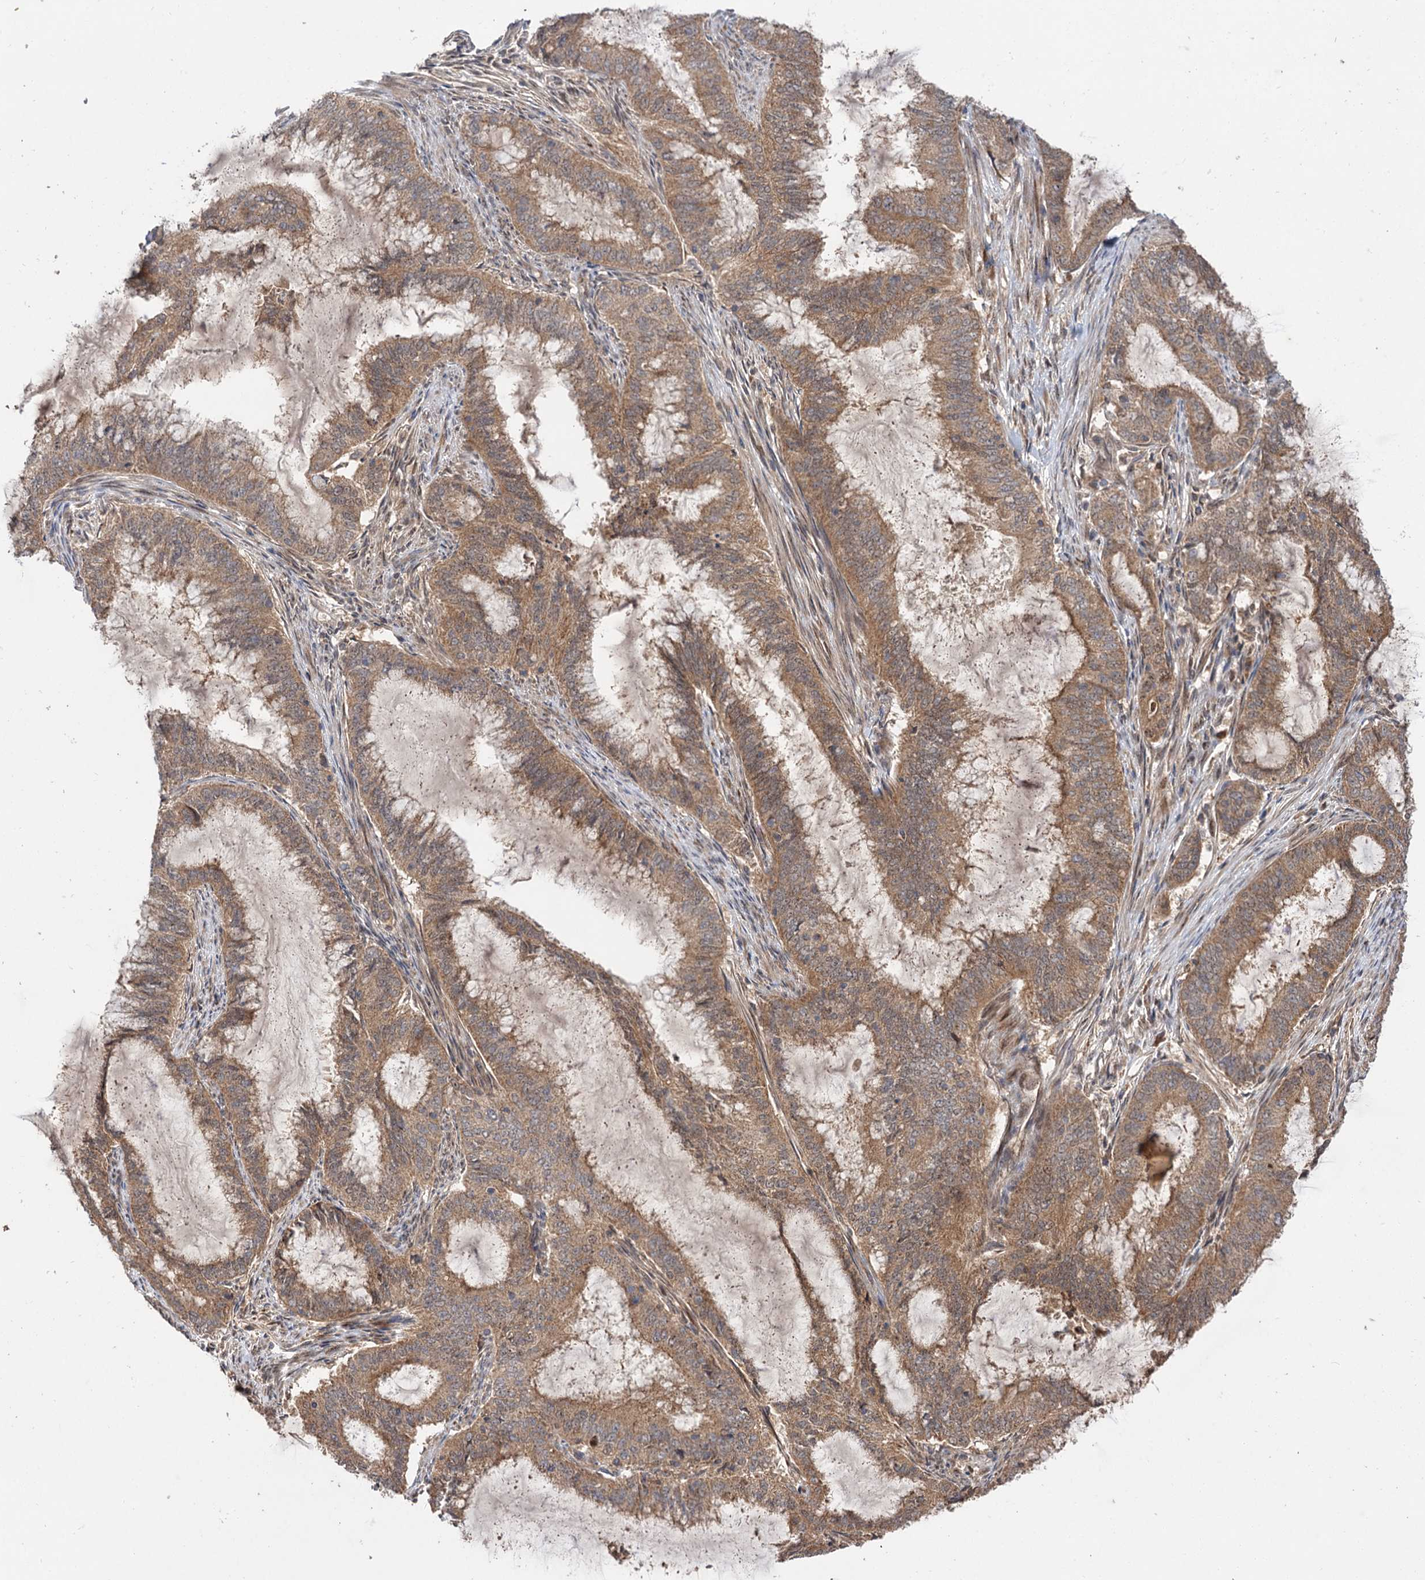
{"staining": {"intensity": "moderate", "quantity": ">75%", "location": "cytoplasmic/membranous"}, "tissue": "endometrial cancer", "cell_type": "Tumor cells", "image_type": "cancer", "snomed": [{"axis": "morphology", "description": "Adenocarcinoma, NOS"}, {"axis": "topography", "description": "Endometrium"}], "caption": "About >75% of tumor cells in endometrial adenocarcinoma display moderate cytoplasmic/membranous protein positivity as visualized by brown immunohistochemical staining.", "gene": "FBXW8", "patient": {"sex": "female", "age": 51}}